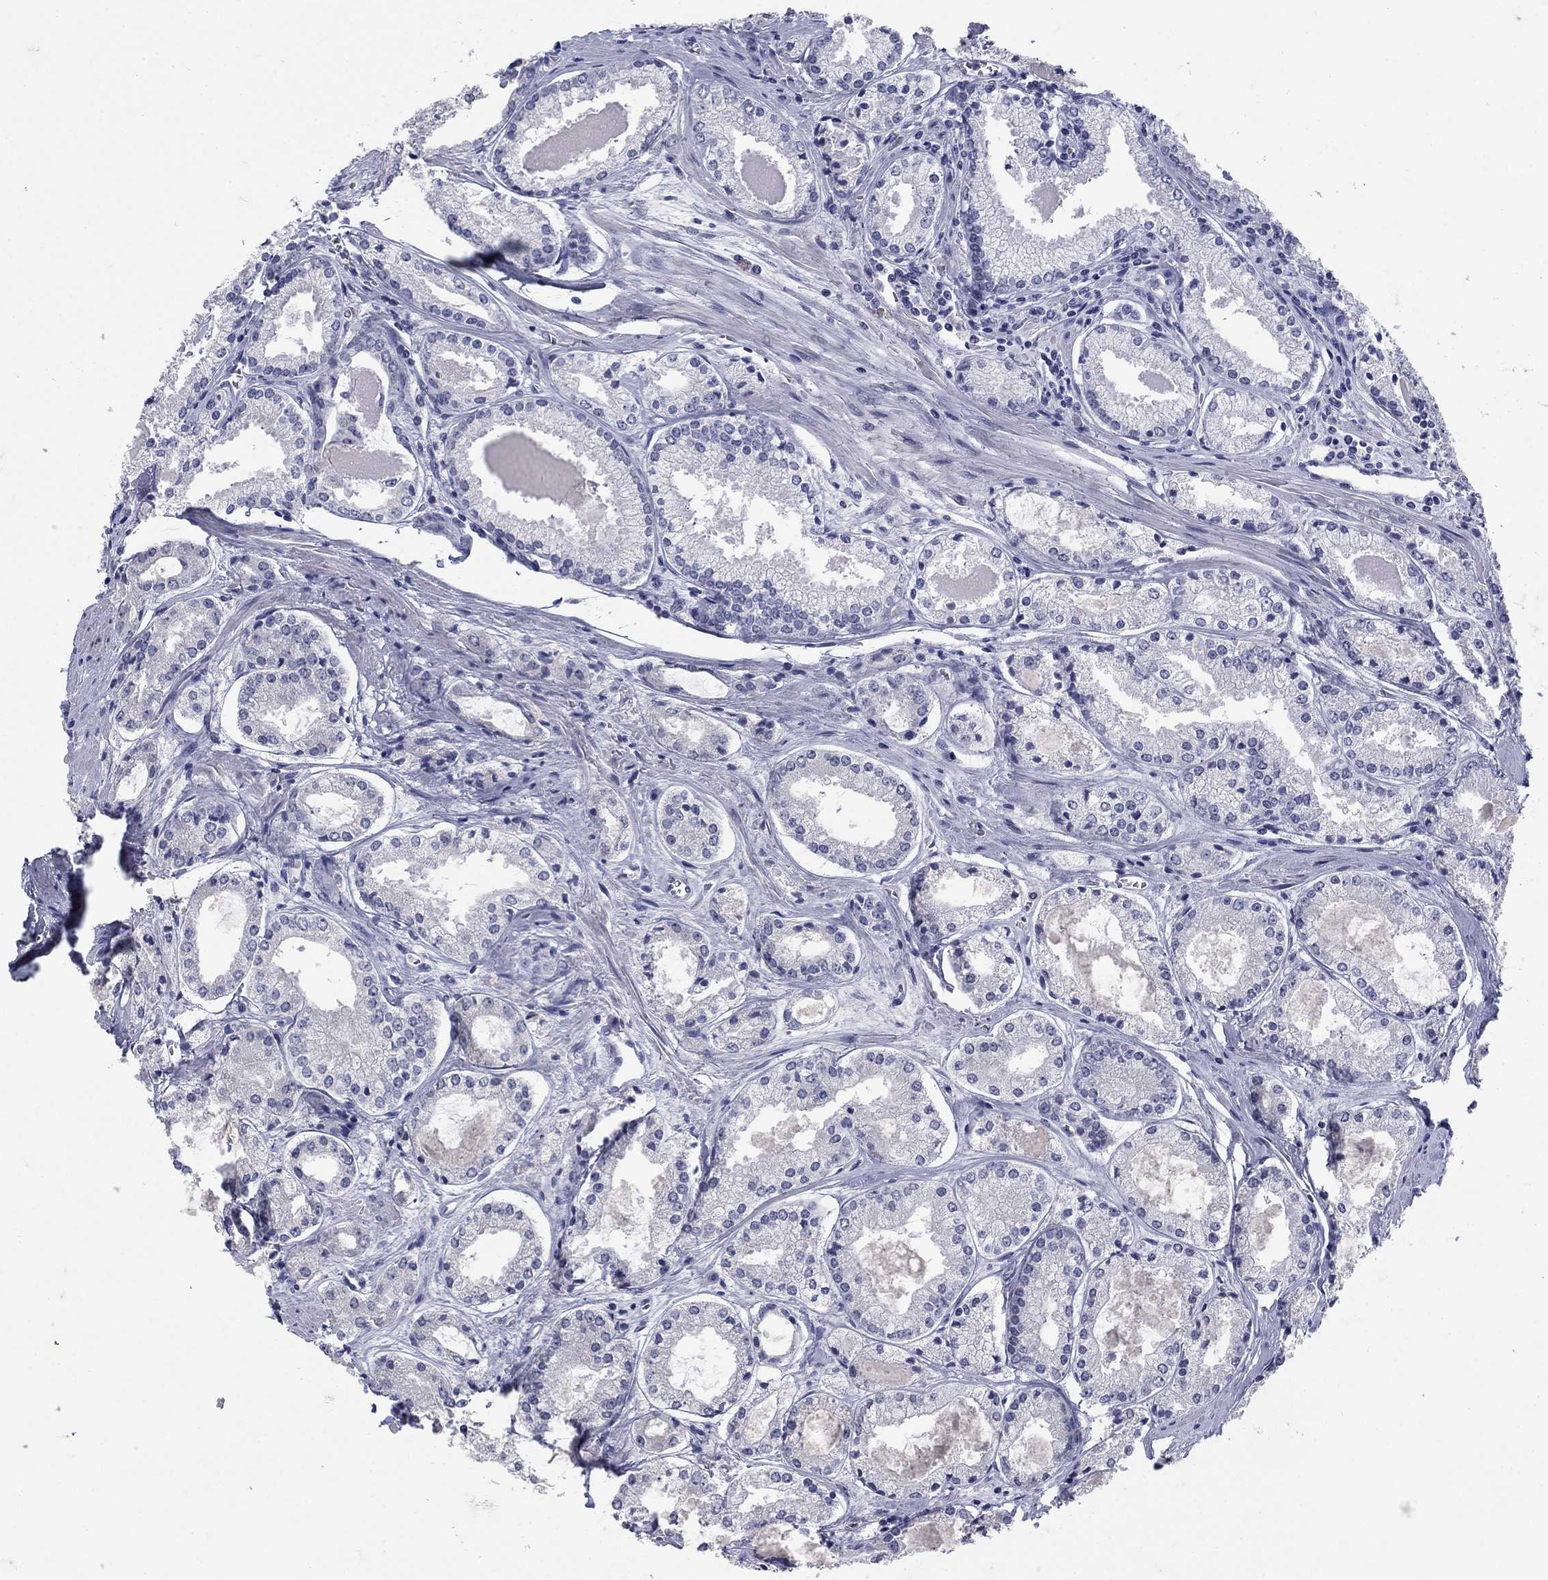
{"staining": {"intensity": "negative", "quantity": "none", "location": "none"}, "tissue": "prostate cancer", "cell_type": "Tumor cells", "image_type": "cancer", "snomed": [{"axis": "morphology", "description": "Adenocarcinoma, NOS"}, {"axis": "topography", "description": "Prostate"}], "caption": "Tumor cells show no significant staining in adenocarcinoma (prostate). (DAB (3,3'-diaminobenzidine) immunohistochemistry (IHC) visualized using brightfield microscopy, high magnification).", "gene": "ELAVL4", "patient": {"sex": "male", "age": 72}}